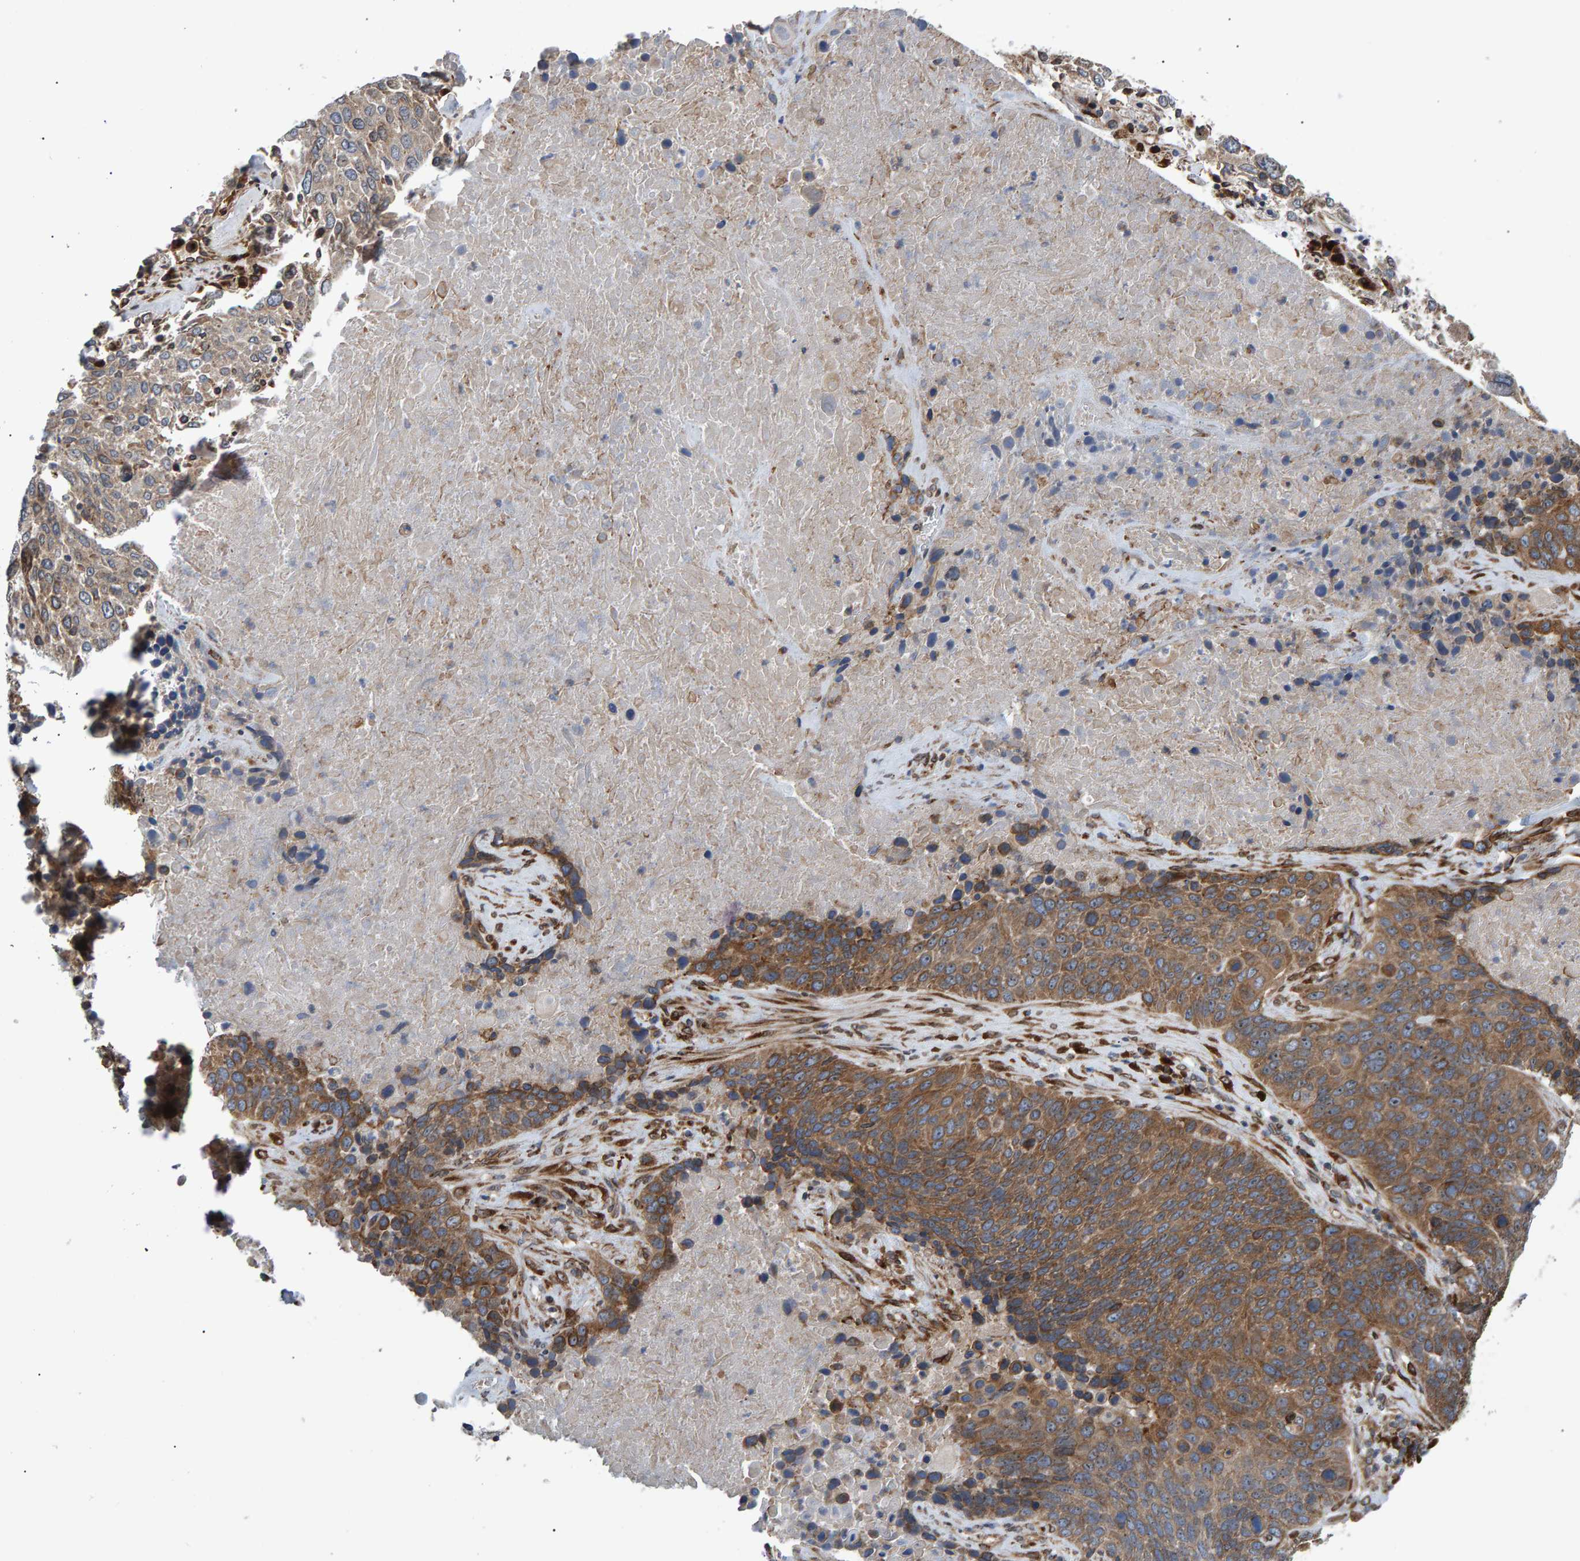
{"staining": {"intensity": "moderate", "quantity": "25%-75%", "location": "cytoplasmic/membranous"}, "tissue": "lung cancer", "cell_type": "Tumor cells", "image_type": "cancer", "snomed": [{"axis": "morphology", "description": "Squamous cell carcinoma, NOS"}, {"axis": "topography", "description": "Lung"}], "caption": "High-power microscopy captured an IHC micrograph of lung cancer (squamous cell carcinoma), revealing moderate cytoplasmic/membranous positivity in approximately 25%-75% of tumor cells. The staining was performed using DAB (3,3'-diaminobenzidine), with brown indicating positive protein expression. Nuclei are stained blue with hematoxylin.", "gene": "FAM117A", "patient": {"sex": "male", "age": 65}}